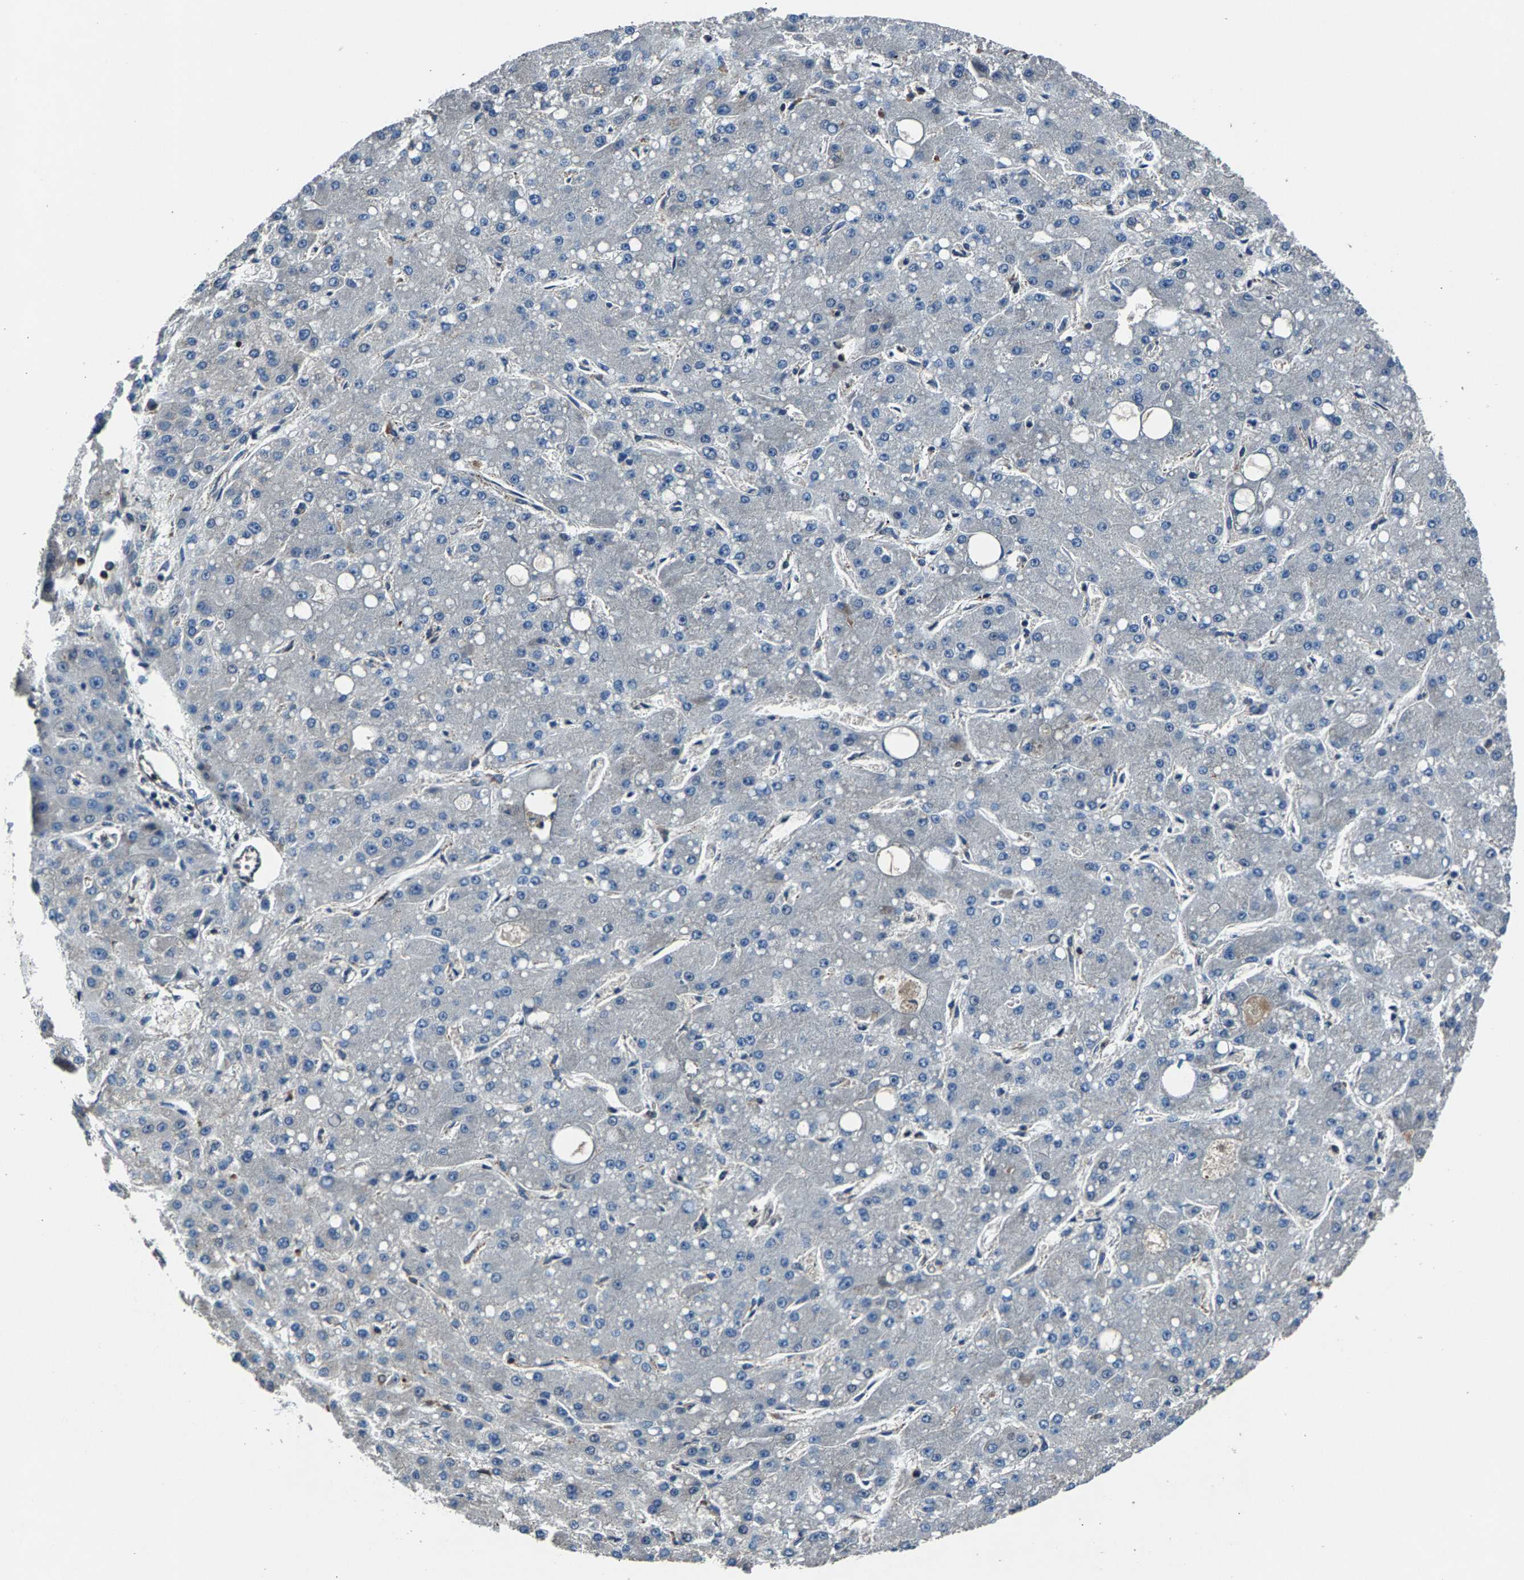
{"staining": {"intensity": "negative", "quantity": "none", "location": "none"}, "tissue": "liver cancer", "cell_type": "Tumor cells", "image_type": "cancer", "snomed": [{"axis": "morphology", "description": "Carcinoma, Hepatocellular, NOS"}, {"axis": "topography", "description": "Liver"}], "caption": "Liver cancer (hepatocellular carcinoma) was stained to show a protein in brown. There is no significant staining in tumor cells.", "gene": "LPCAT1", "patient": {"sex": "male", "age": 67}}